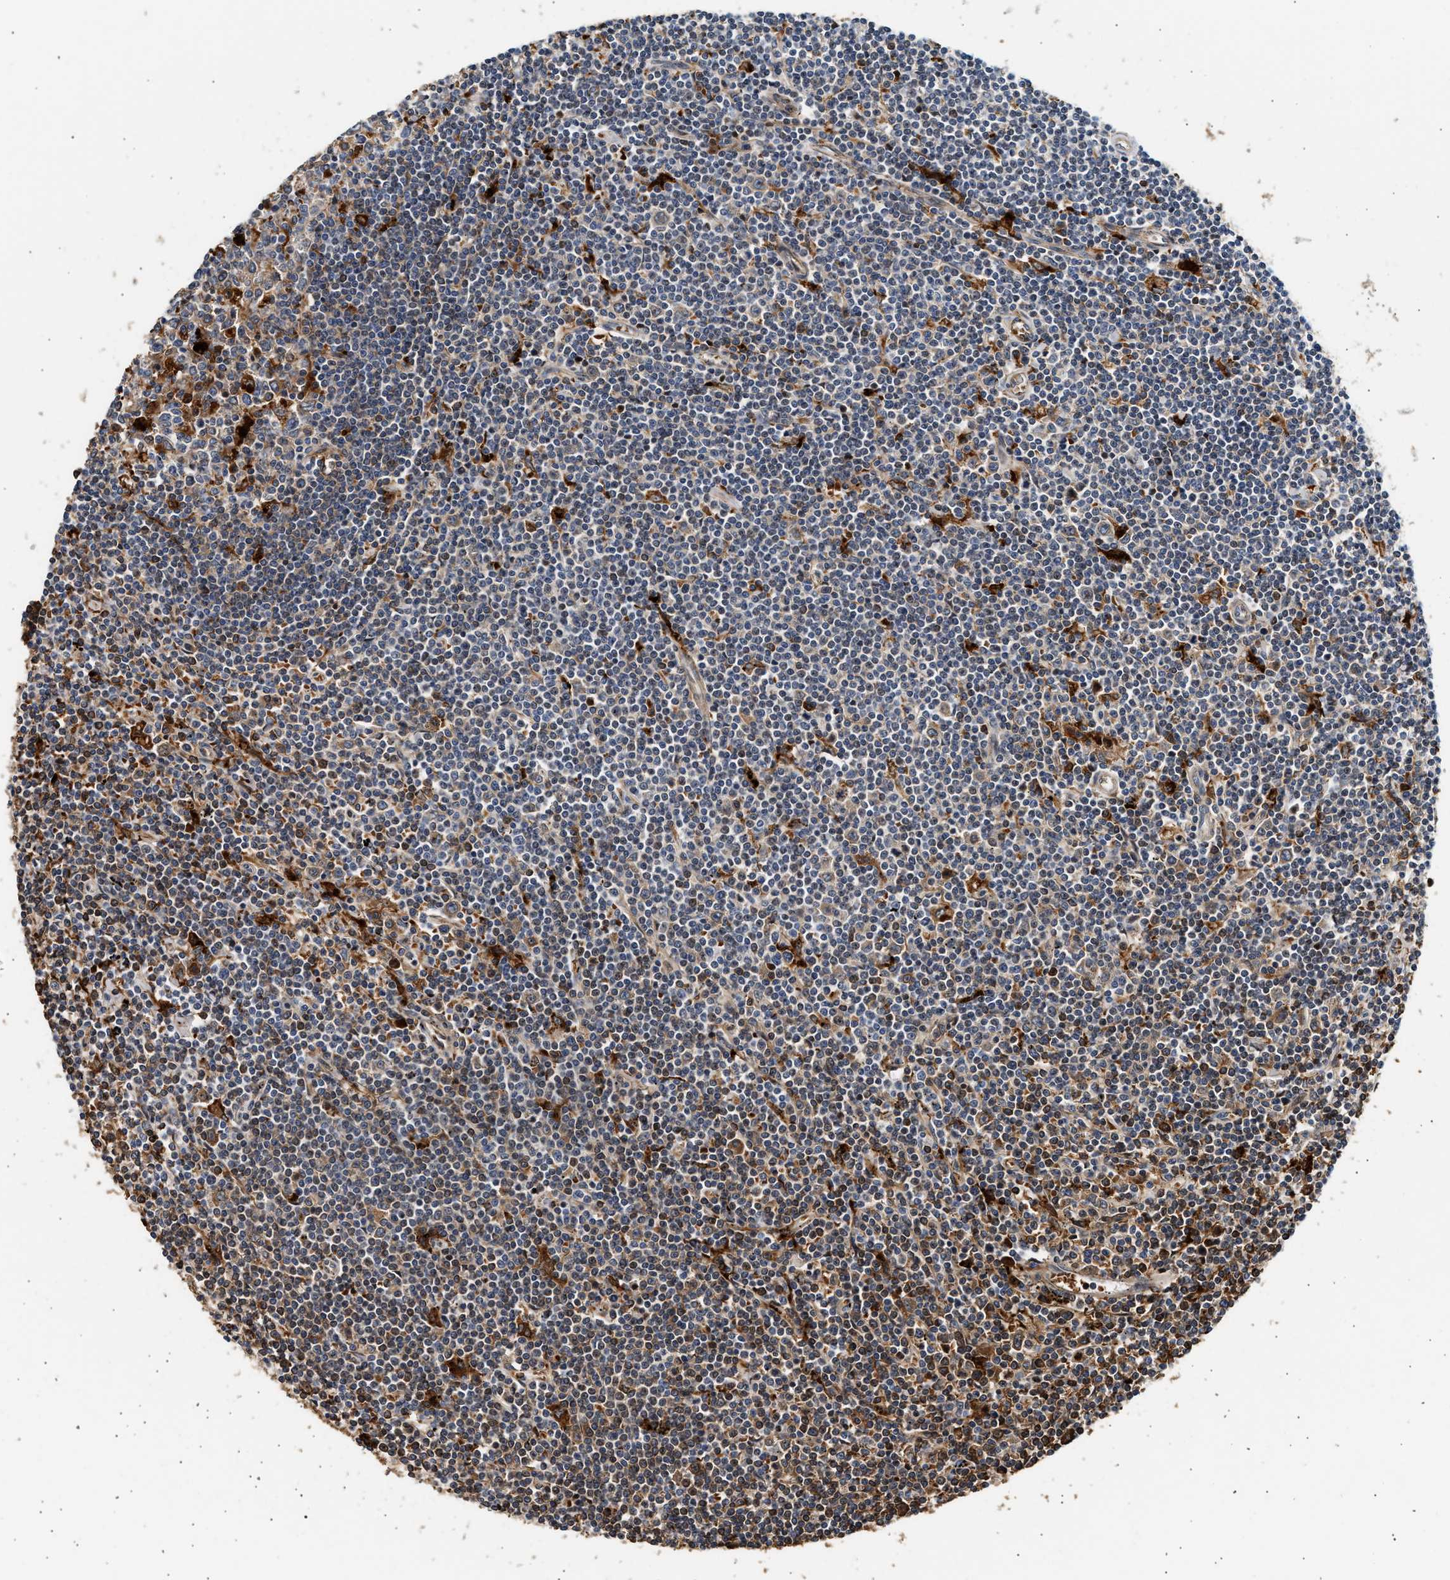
{"staining": {"intensity": "moderate", "quantity": "<25%", "location": "cytoplasmic/membranous,nuclear"}, "tissue": "lymphoma", "cell_type": "Tumor cells", "image_type": "cancer", "snomed": [{"axis": "morphology", "description": "Malignant lymphoma, non-Hodgkin's type, Low grade"}, {"axis": "topography", "description": "Spleen"}], "caption": "Protein analysis of low-grade malignant lymphoma, non-Hodgkin's type tissue exhibits moderate cytoplasmic/membranous and nuclear staining in approximately <25% of tumor cells. (brown staining indicates protein expression, while blue staining denotes nuclei).", "gene": "PLD3", "patient": {"sex": "male", "age": 76}}